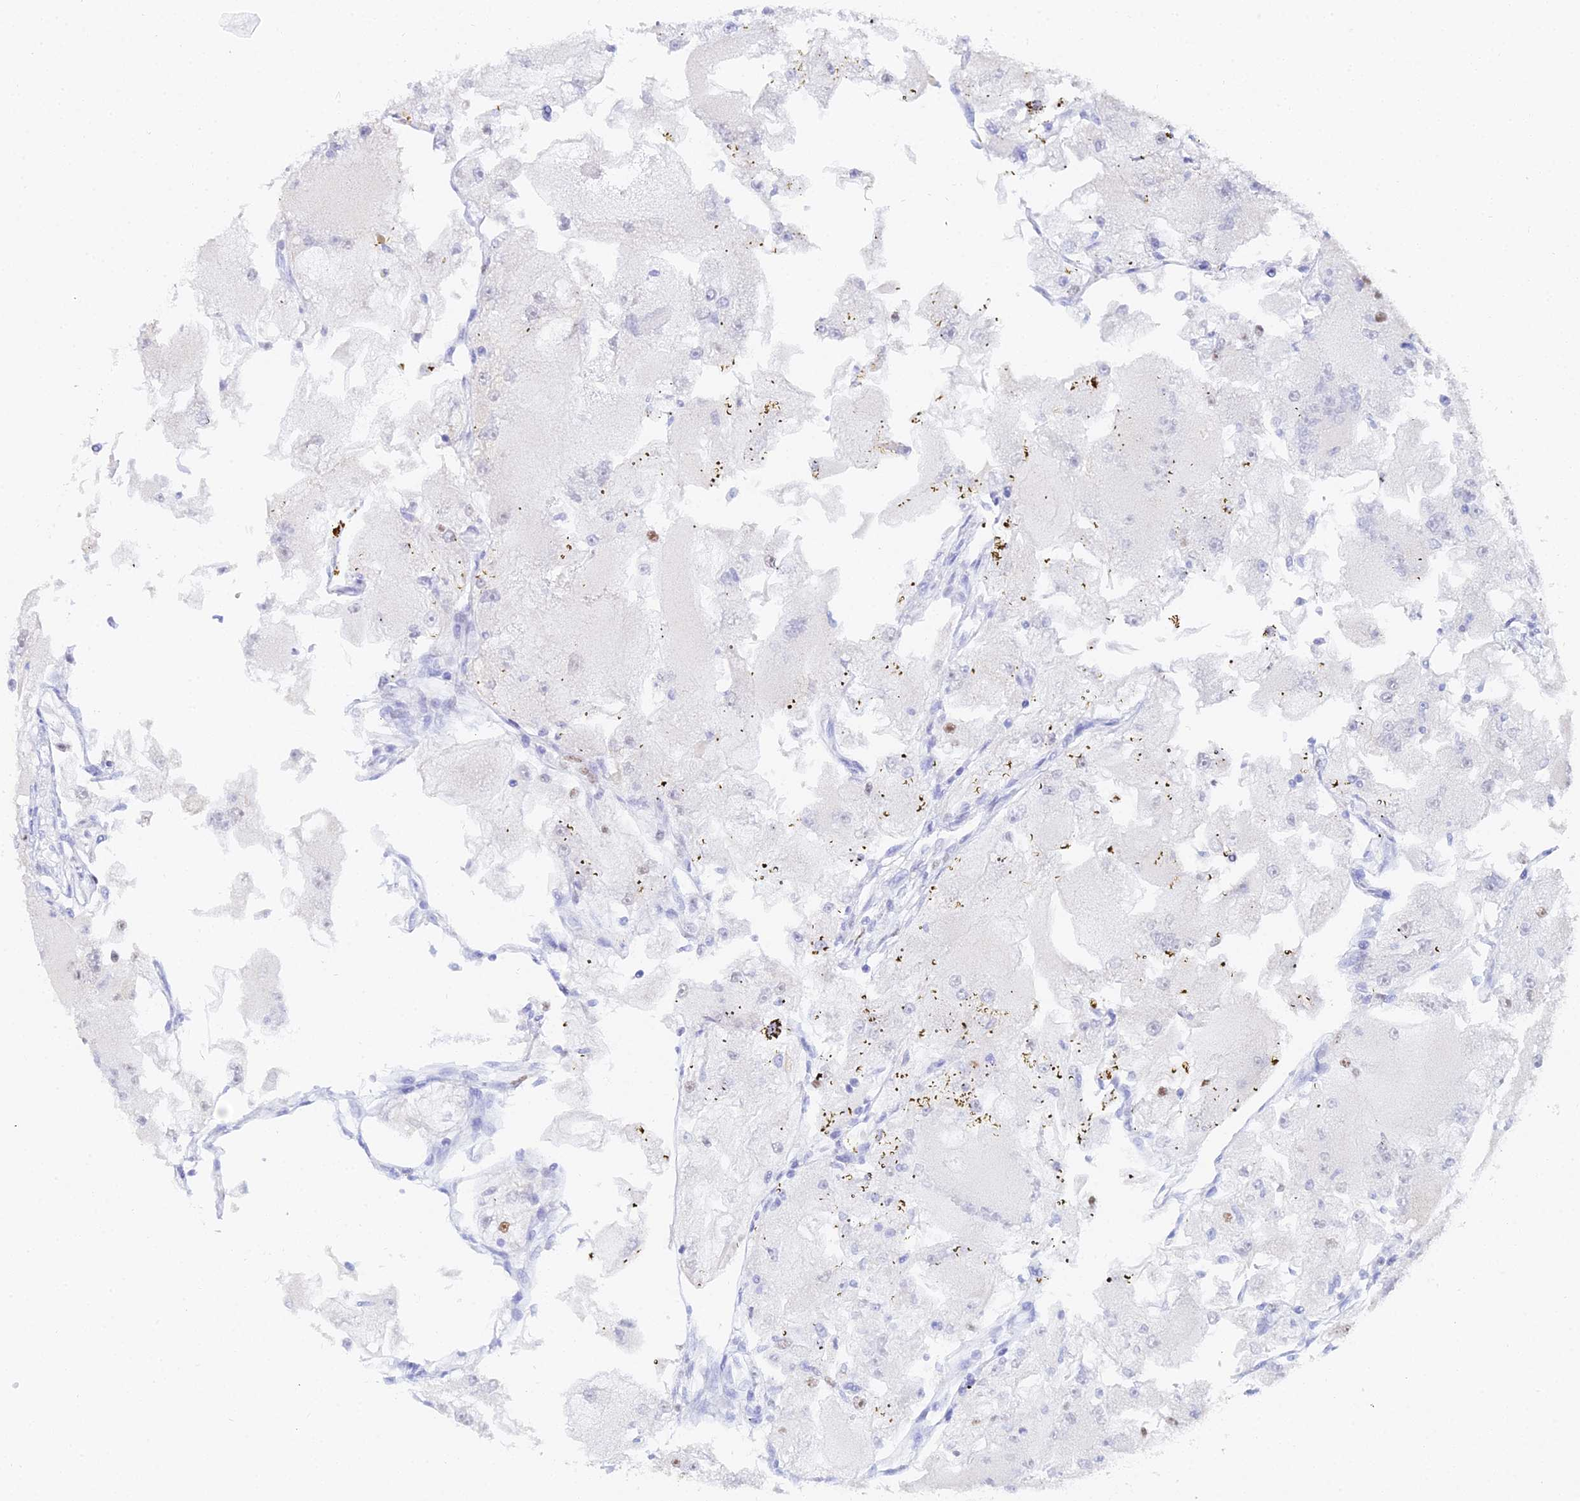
{"staining": {"intensity": "negative", "quantity": "none", "location": "none"}, "tissue": "renal cancer", "cell_type": "Tumor cells", "image_type": "cancer", "snomed": [{"axis": "morphology", "description": "Adenocarcinoma, NOS"}, {"axis": "topography", "description": "Kidney"}], "caption": "There is no significant positivity in tumor cells of renal adenocarcinoma.", "gene": "MCM2", "patient": {"sex": "female", "age": 72}}